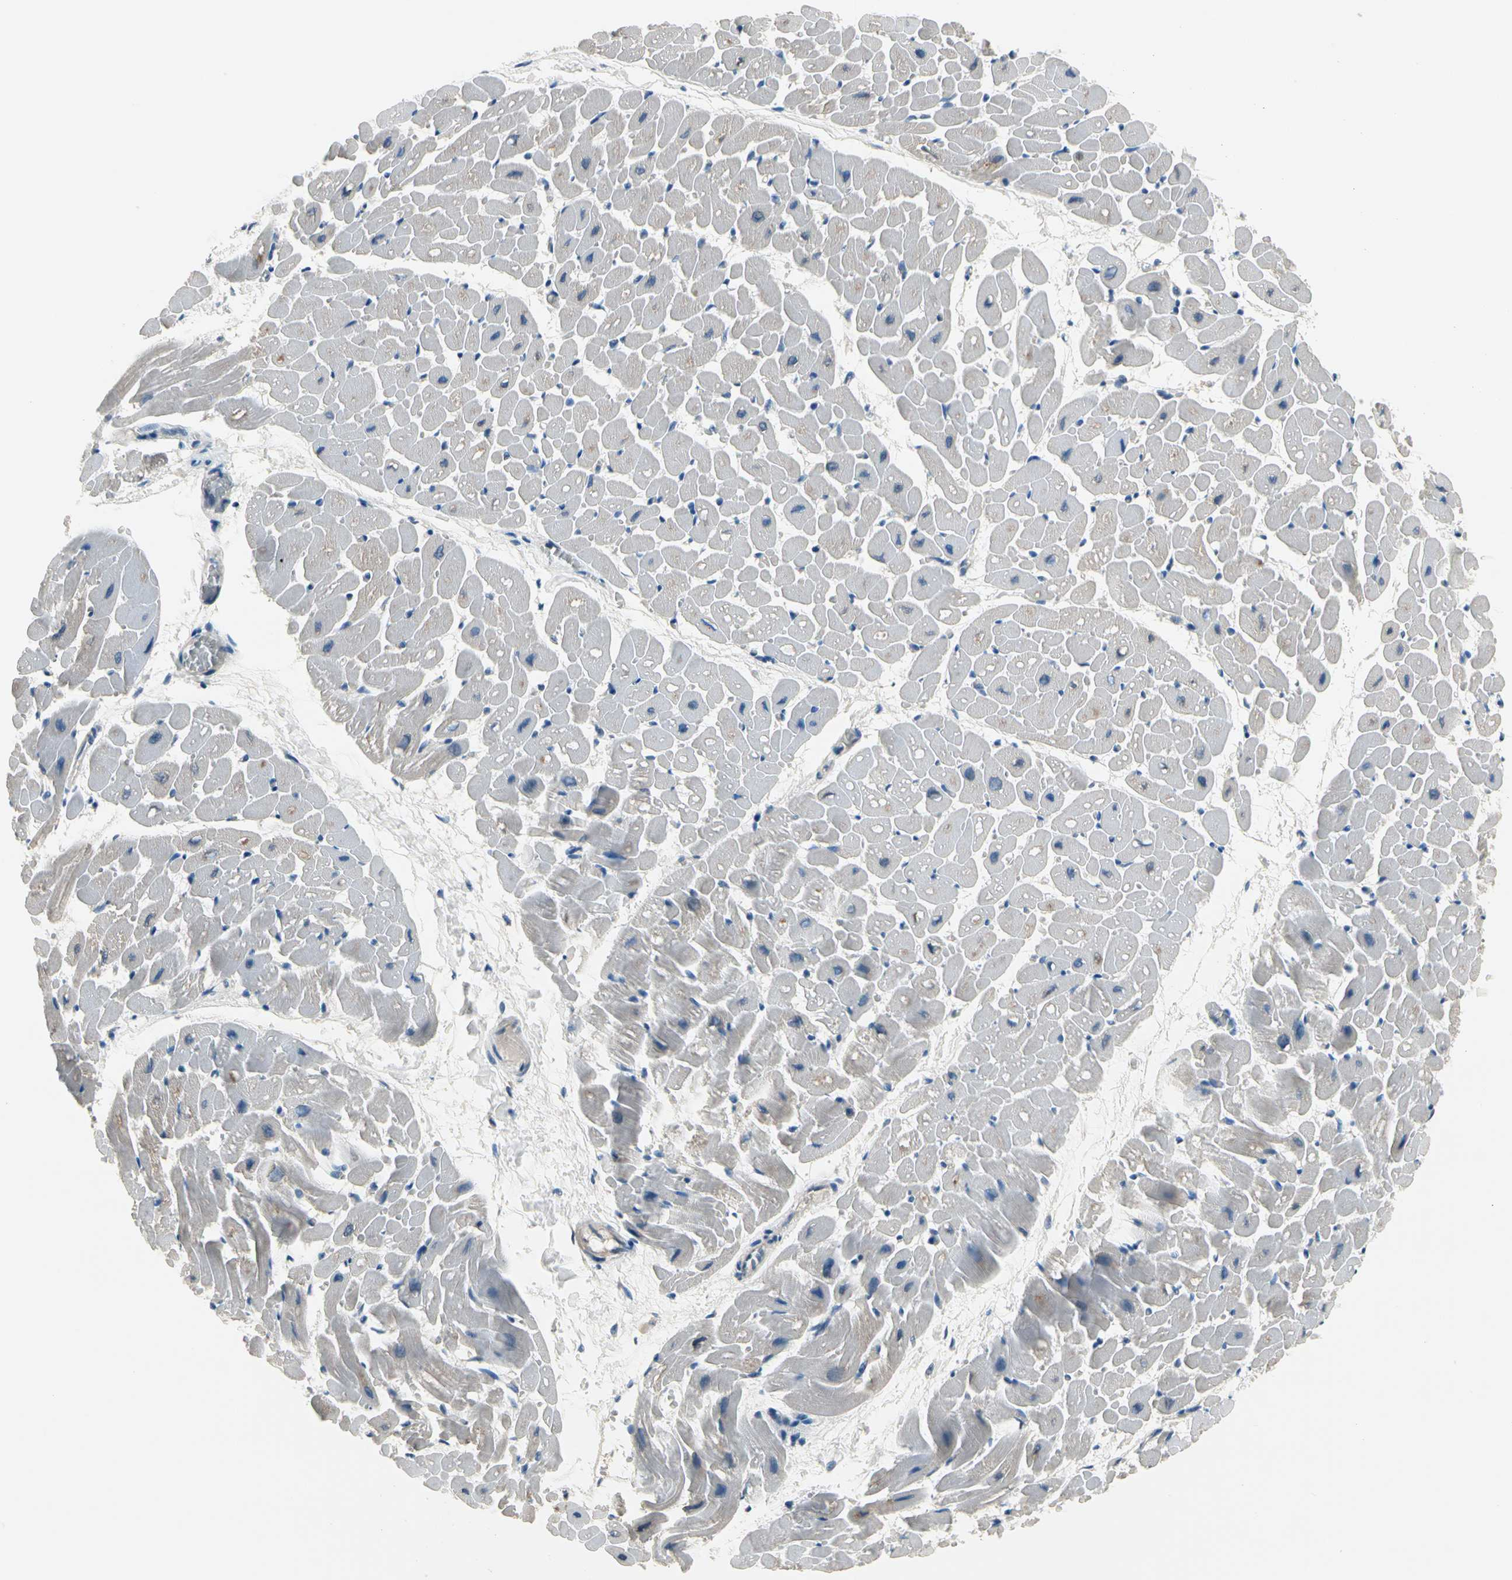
{"staining": {"intensity": "weak", "quantity": "<25%", "location": "cytoplasmic/membranous"}, "tissue": "heart muscle", "cell_type": "Cardiomyocytes", "image_type": "normal", "snomed": [{"axis": "morphology", "description": "Normal tissue, NOS"}, {"axis": "topography", "description": "Heart"}], "caption": "DAB immunohistochemical staining of benign heart muscle demonstrates no significant staining in cardiomyocytes.", "gene": "SELENOK", "patient": {"sex": "male", "age": 45}}